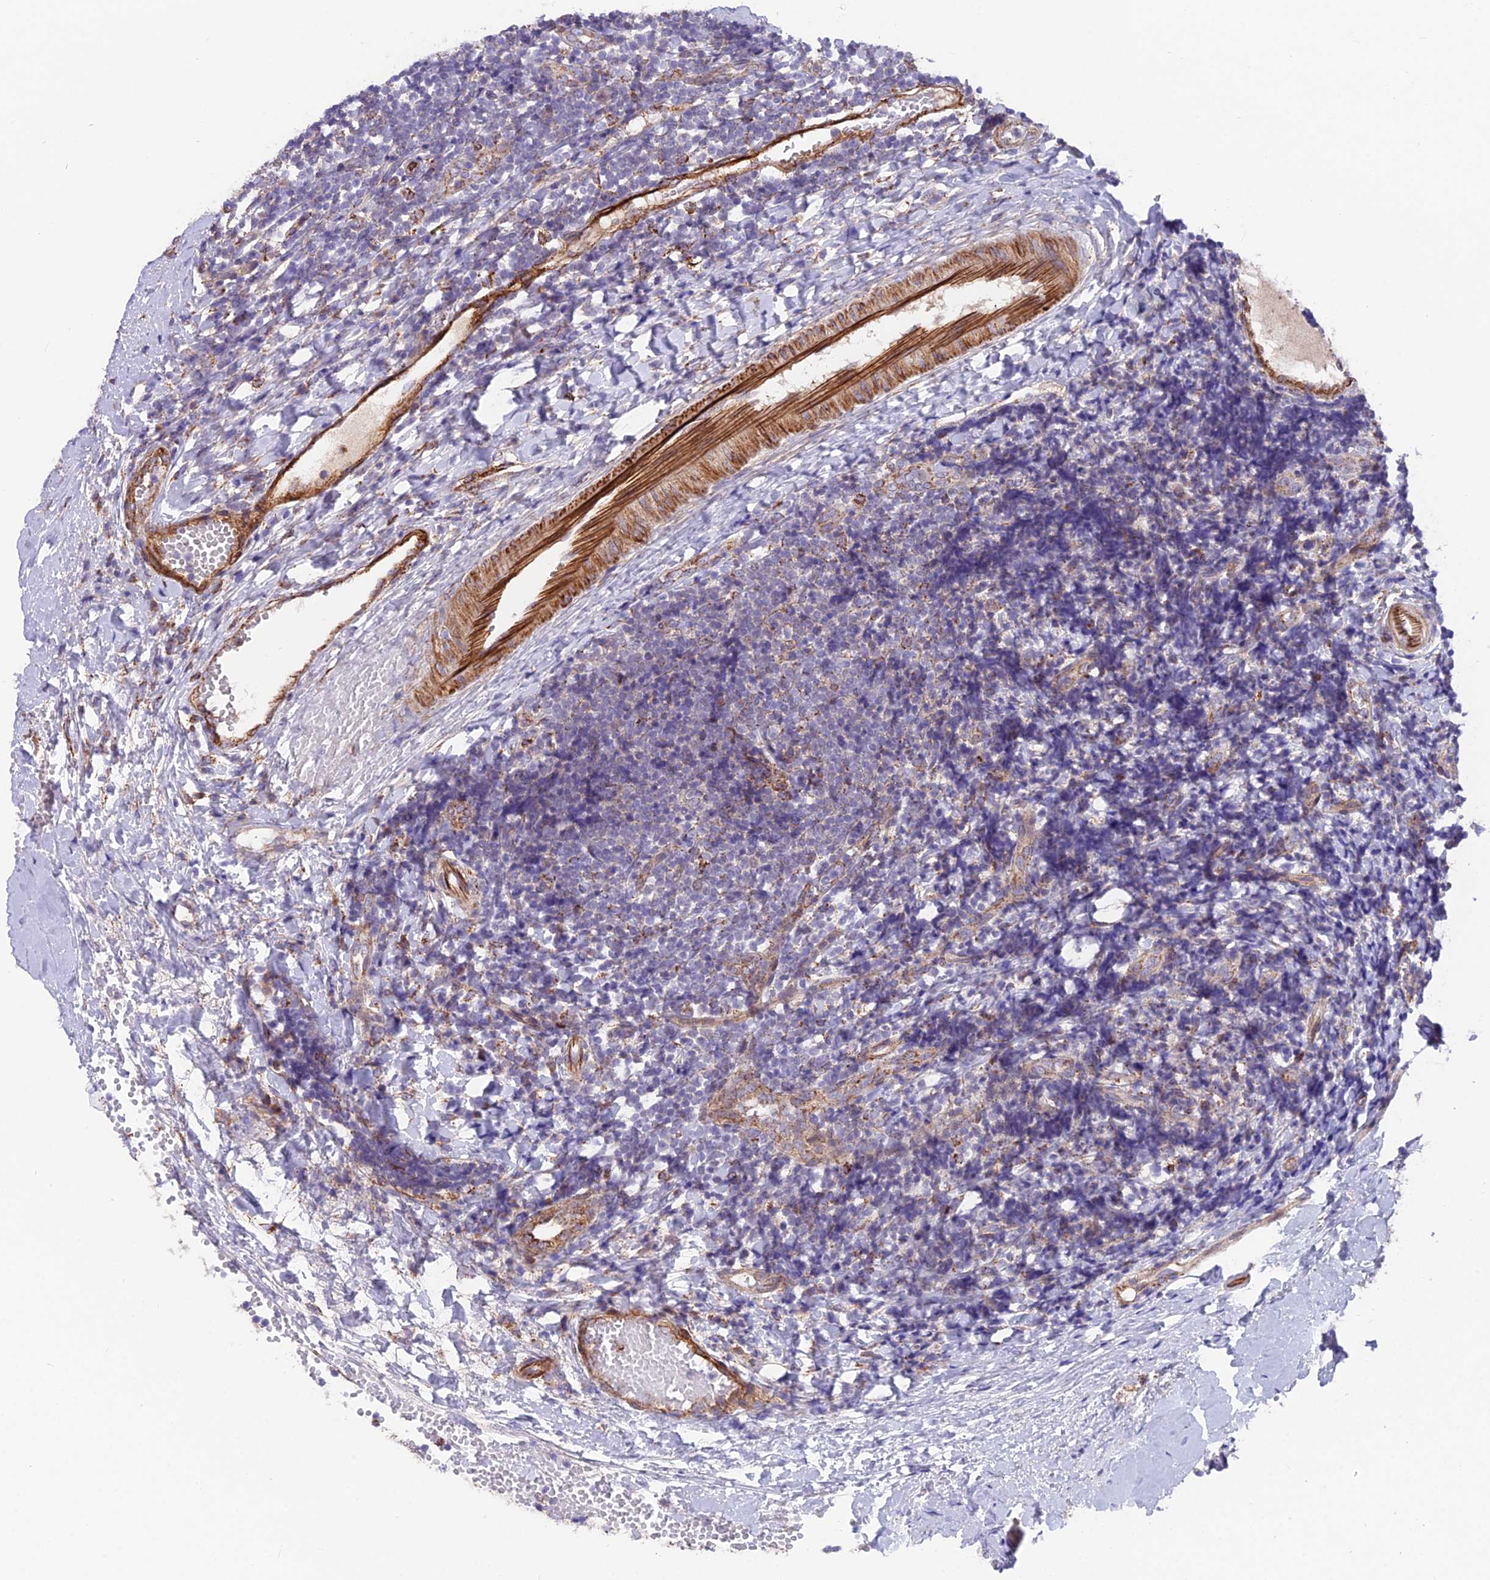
{"staining": {"intensity": "weak", "quantity": "25%-75%", "location": "nuclear"}, "tissue": "tonsil", "cell_type": "Germinal center cells", "image_type": "normal", "snomed": [{"axis": "morphology", "description": "Normal tissue, NOS"}, {"axis": "topography", "description": "Tonsil"}], "caption": "Immunohistochemistry (DAB (3,3'-diaminobenzidine)) staining of normal tonsil displays weak nuclear protein positivity in about 25%-75% of germinal center cells. Nuclei are stained in blue.", "gene": "TIGD6", "patient": {"sex": "female", "age": 19}}